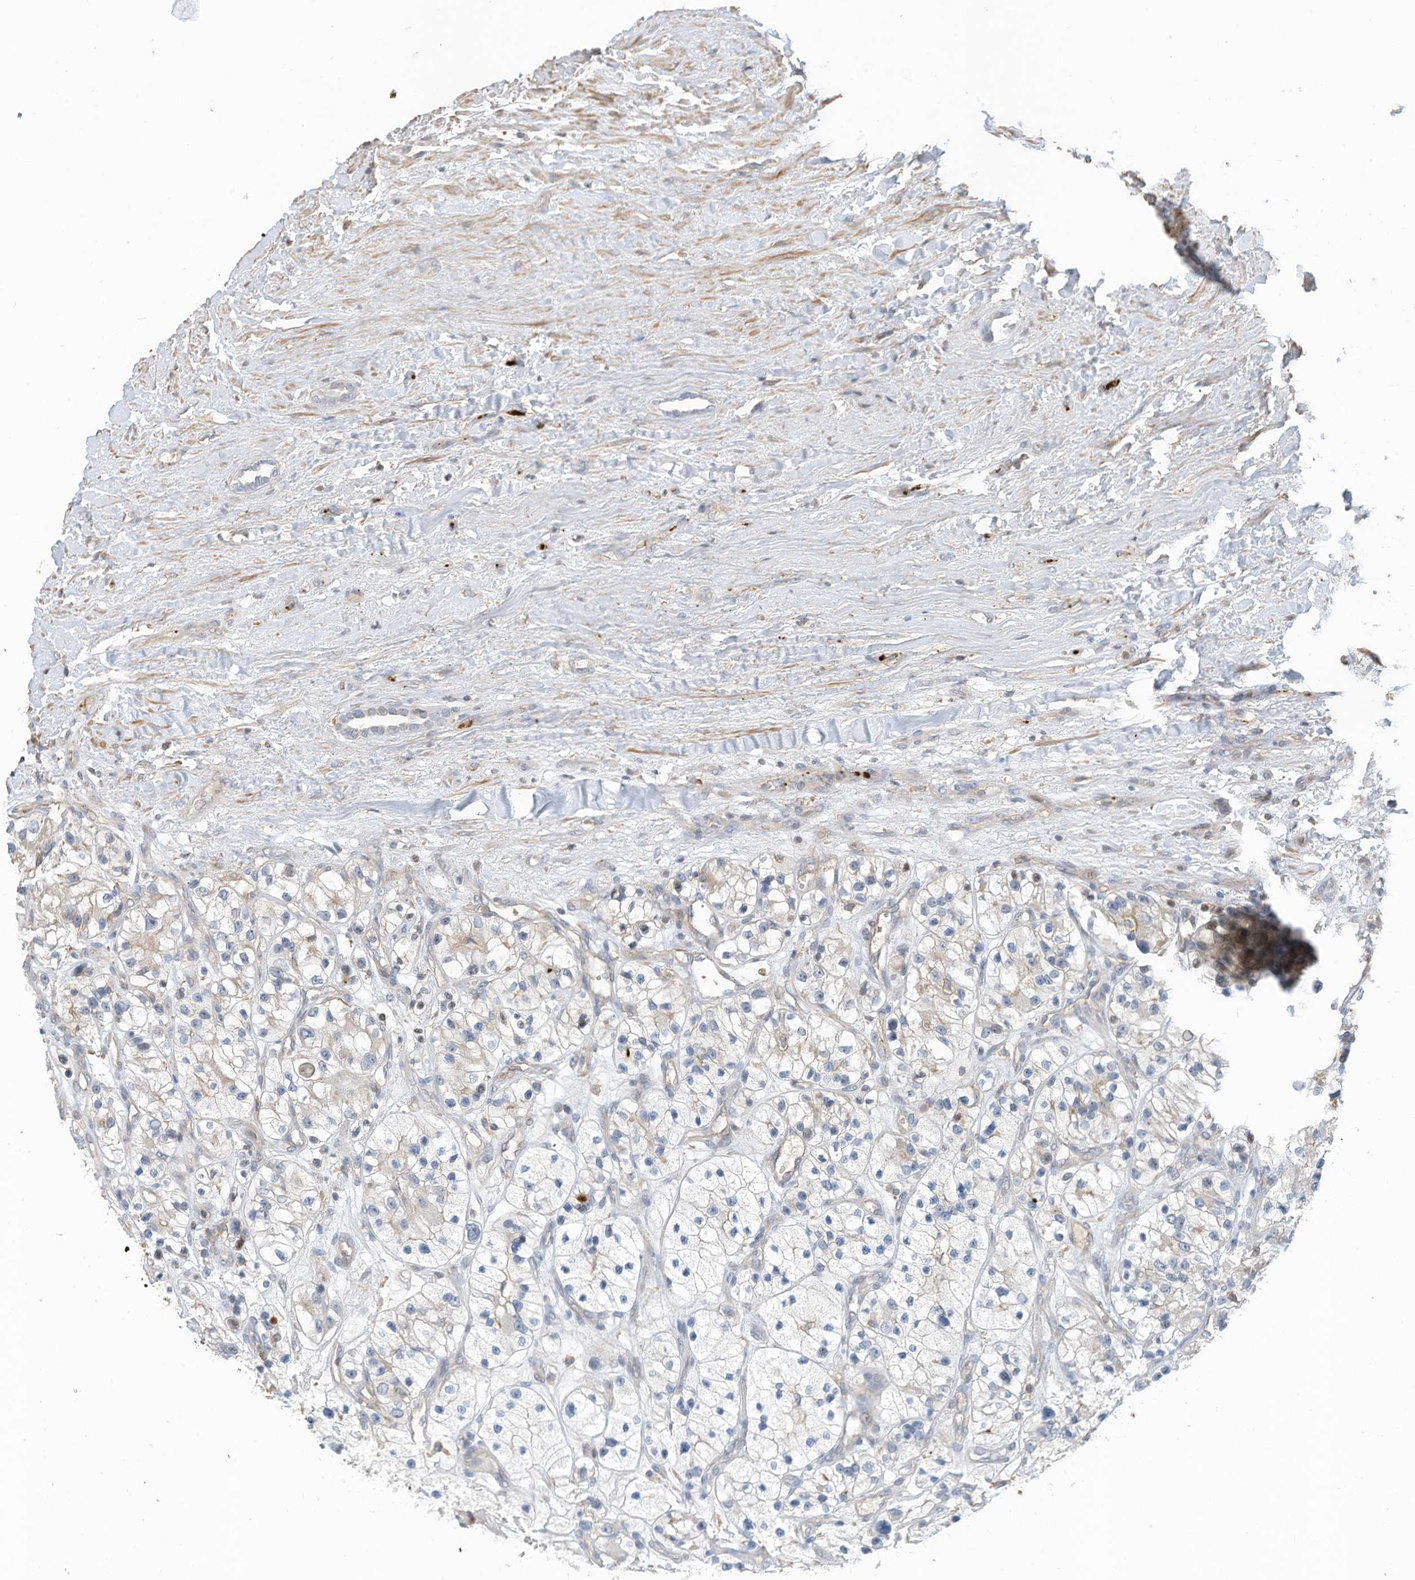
{"staining": {"intensity": "negative", "quantity": "none", "location": "none"}, "tissue": "renal cancer", "cell_type": "Tumor cells", "image_type": "cancer", "snomed": [{"axis": "morphology", "description": "Adenocarcinoma, NOS"}, {"axis": "topography", "description": "Kidney"}], "caption": "An immunohistochemistry (IHC) micrograph of renal cancer is shown. There is no staining in tumor cells of renal cancer.", "gene": "SLFN14", "patient": {"sex": "female", "age": 57}}